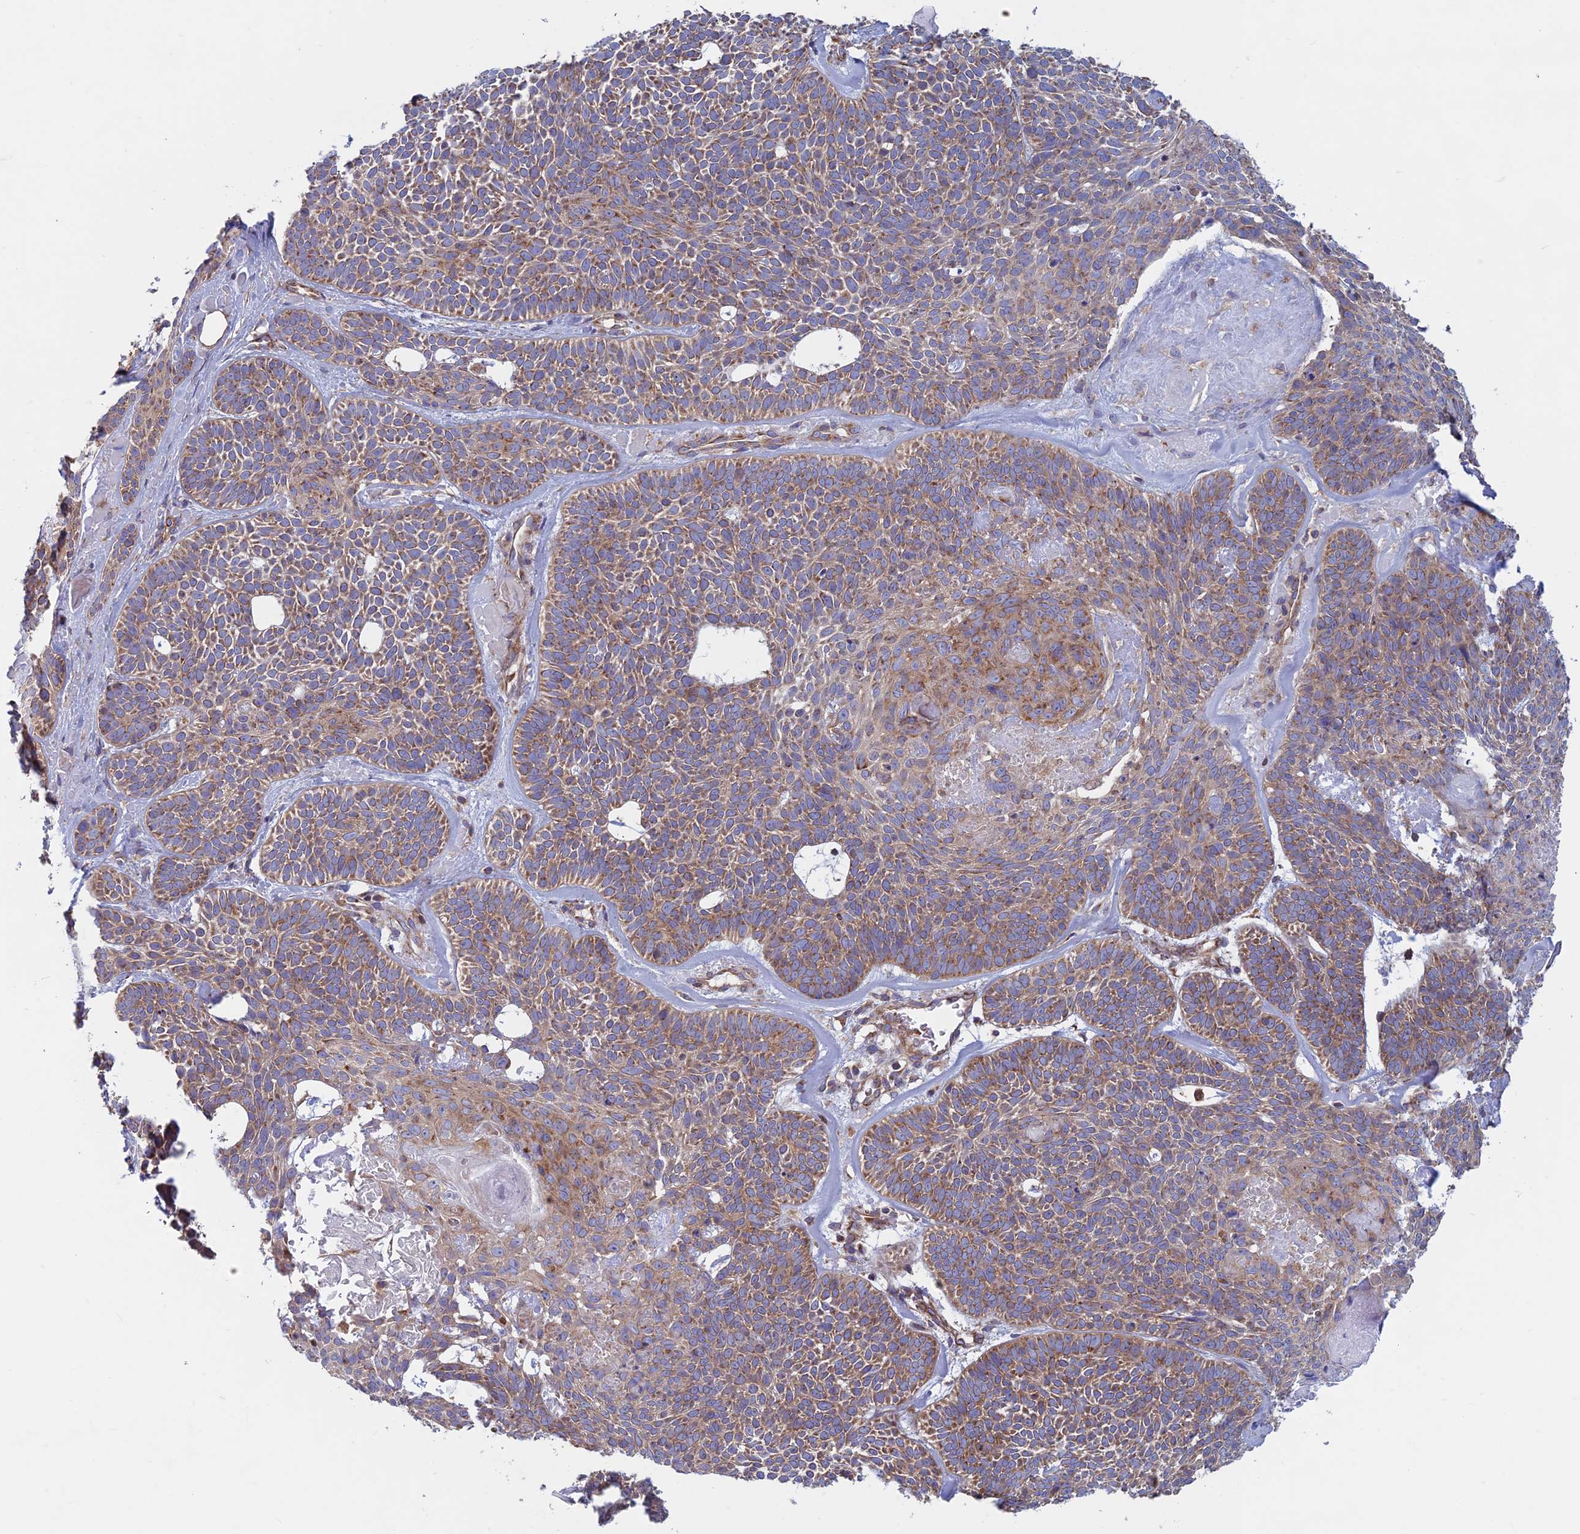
{"staining": {"intensity": "moderate", "quantity": ">75%", "location": "cytoplasmic/membranous"}, "tissue": "skin cancer", "cell_type": "Tumor cells", "image_type": "cancer", "snomed": [{"axis": "morphology", "description": "Basal cell carcinoma"}, {"axis": "topography", "description": "Skin"}], "caption": "The histopathology image reveals immunohistochemical staining of basal cell carcinoma (skin). There is moderate cytoplasmic/membranous expression is seen in approximately >75% of tumor cells.", "gene": "DNM1L", "patient": {"sex": "male", "age": 85}}